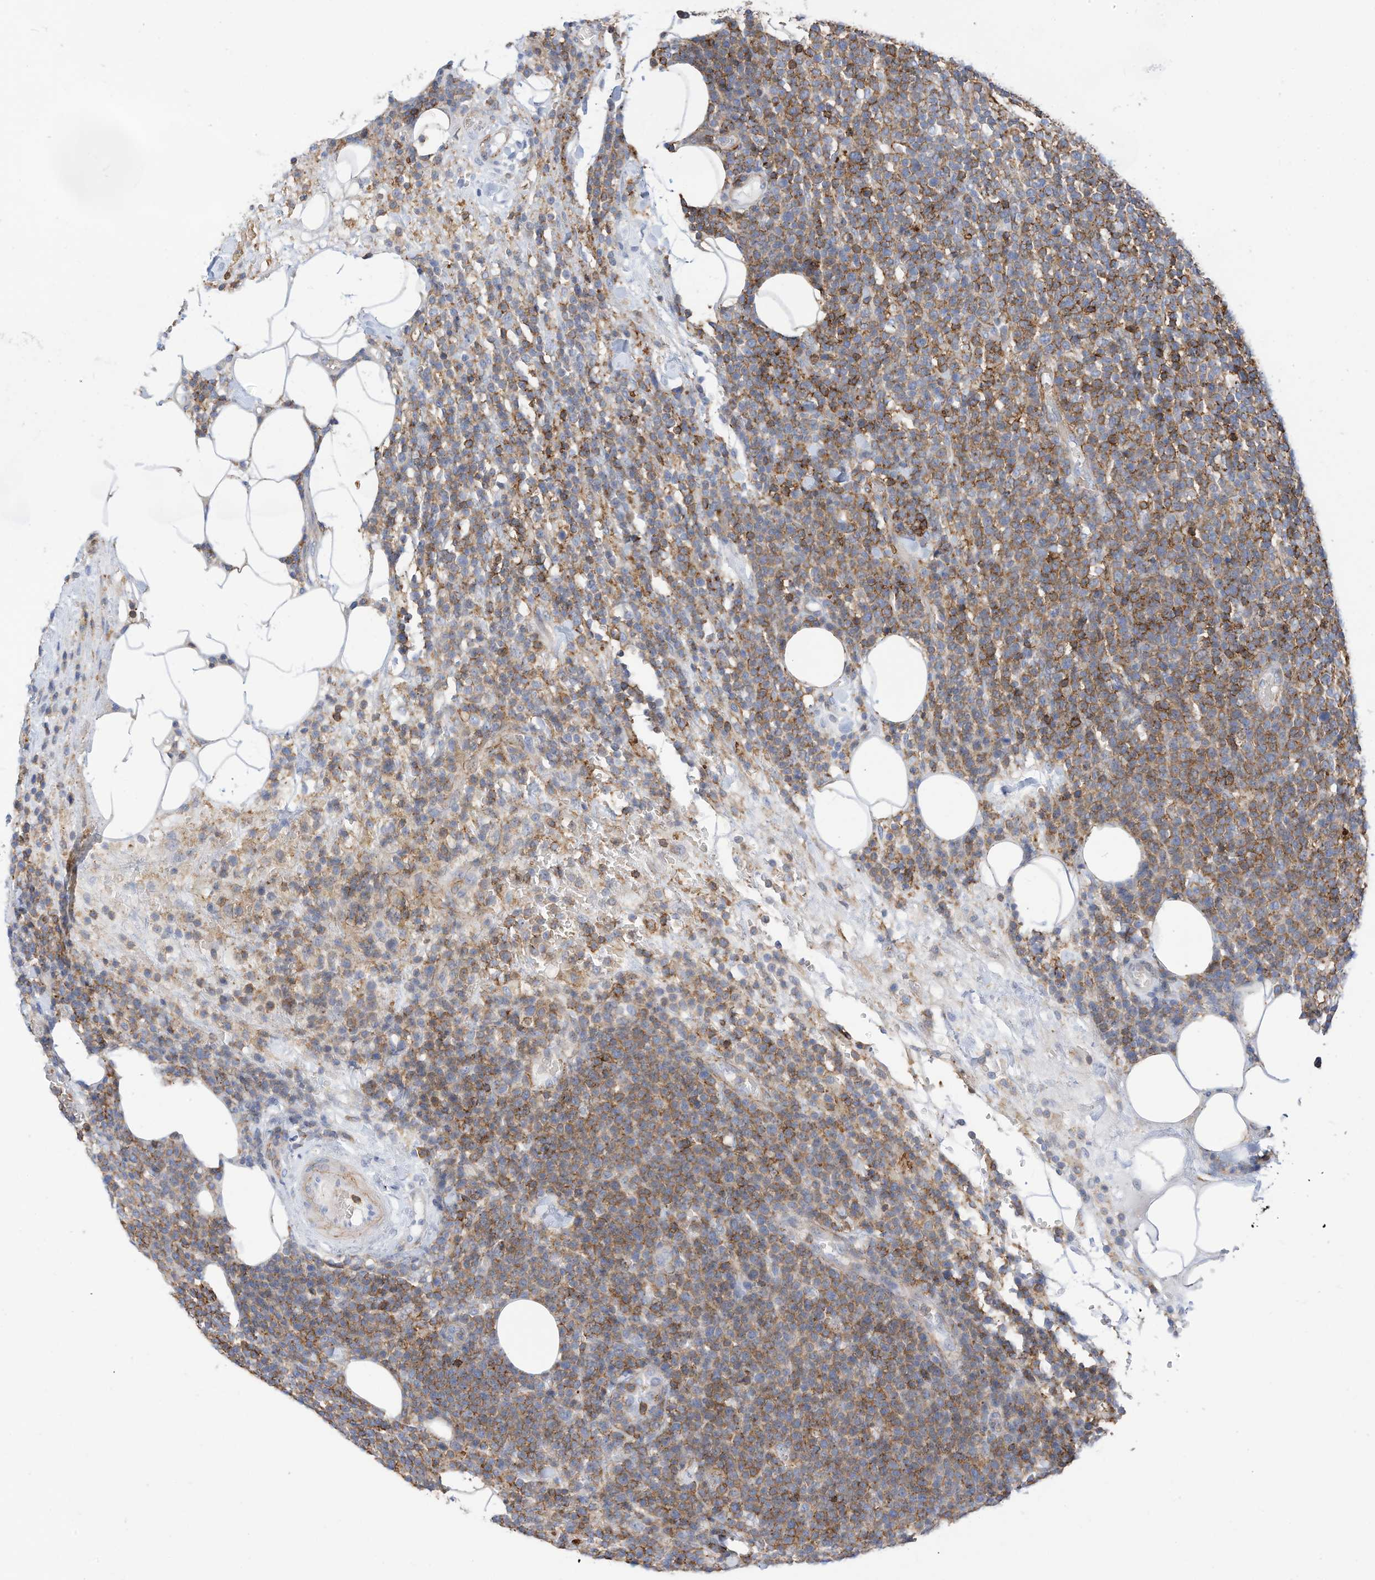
{"staining": {"intensity": "moderate", "quantity": "25%-75%", "location": "cytoplasmic/membranous"}, "tissue": "lymphoma", "cell_type": "Tumor cells", "image_type": "cancer", "snomed": [{"axis": "morphology", "description": "Malignant lymphoma, non-Hodgkin's type, High grade"}, {"axis": "topography", "description": "Lymph node"}], "caption": "Immunohistochemical staining of human malignant lymphoma, non-Hodgkin's type (high-grade) reveals medium levels of moderate cytoplasmic/membranous positivity in approximately 25%-75% of tumor cells. The protein is stained brown, and the nuclei are stained in blue (DAB IHC with brightfield microscopy, high magnification).", "gene": "TXNDC9", "patient": {"sex": "male", "age": 61}}